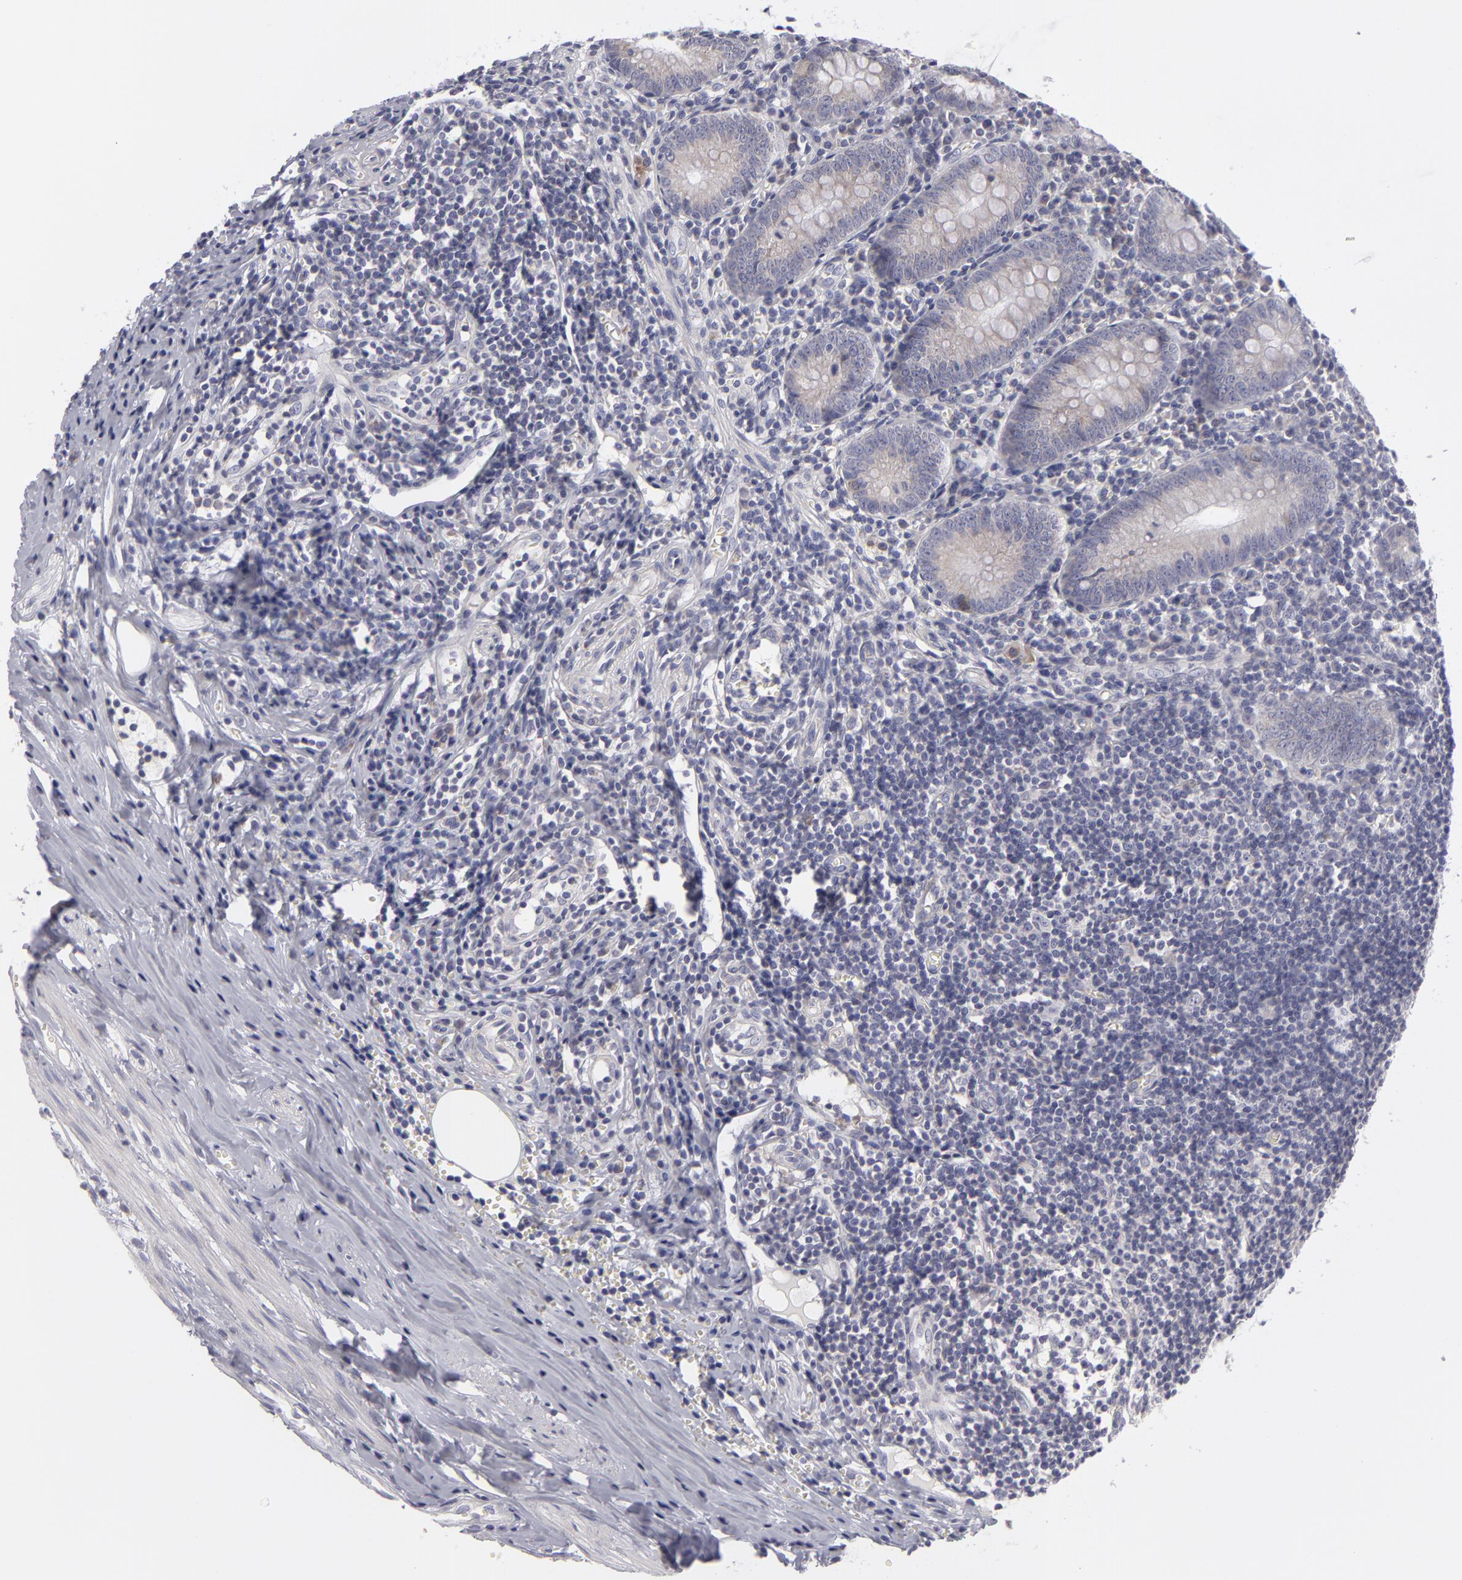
{"staining": {"intensity": "weak", "quantity": "25%-75%", "location": "cytoplasmic/membranous"}, "tissue": "appendix", "cell_type": "Glandular cells", "image_type": "normal", "snomed": [{"axis": "morphology", "description": "Normal tissue, NOS"}, {"axis": "topography", "description": "Appendix"}], "caption": "Glandular cells demonstrate low levels of weak cytoplasmic/membranous positivity in about 25%-75% of cells in benign appendix.", "gene": "ATP2B3", "patient": {"sex": "female", "age": 19}}